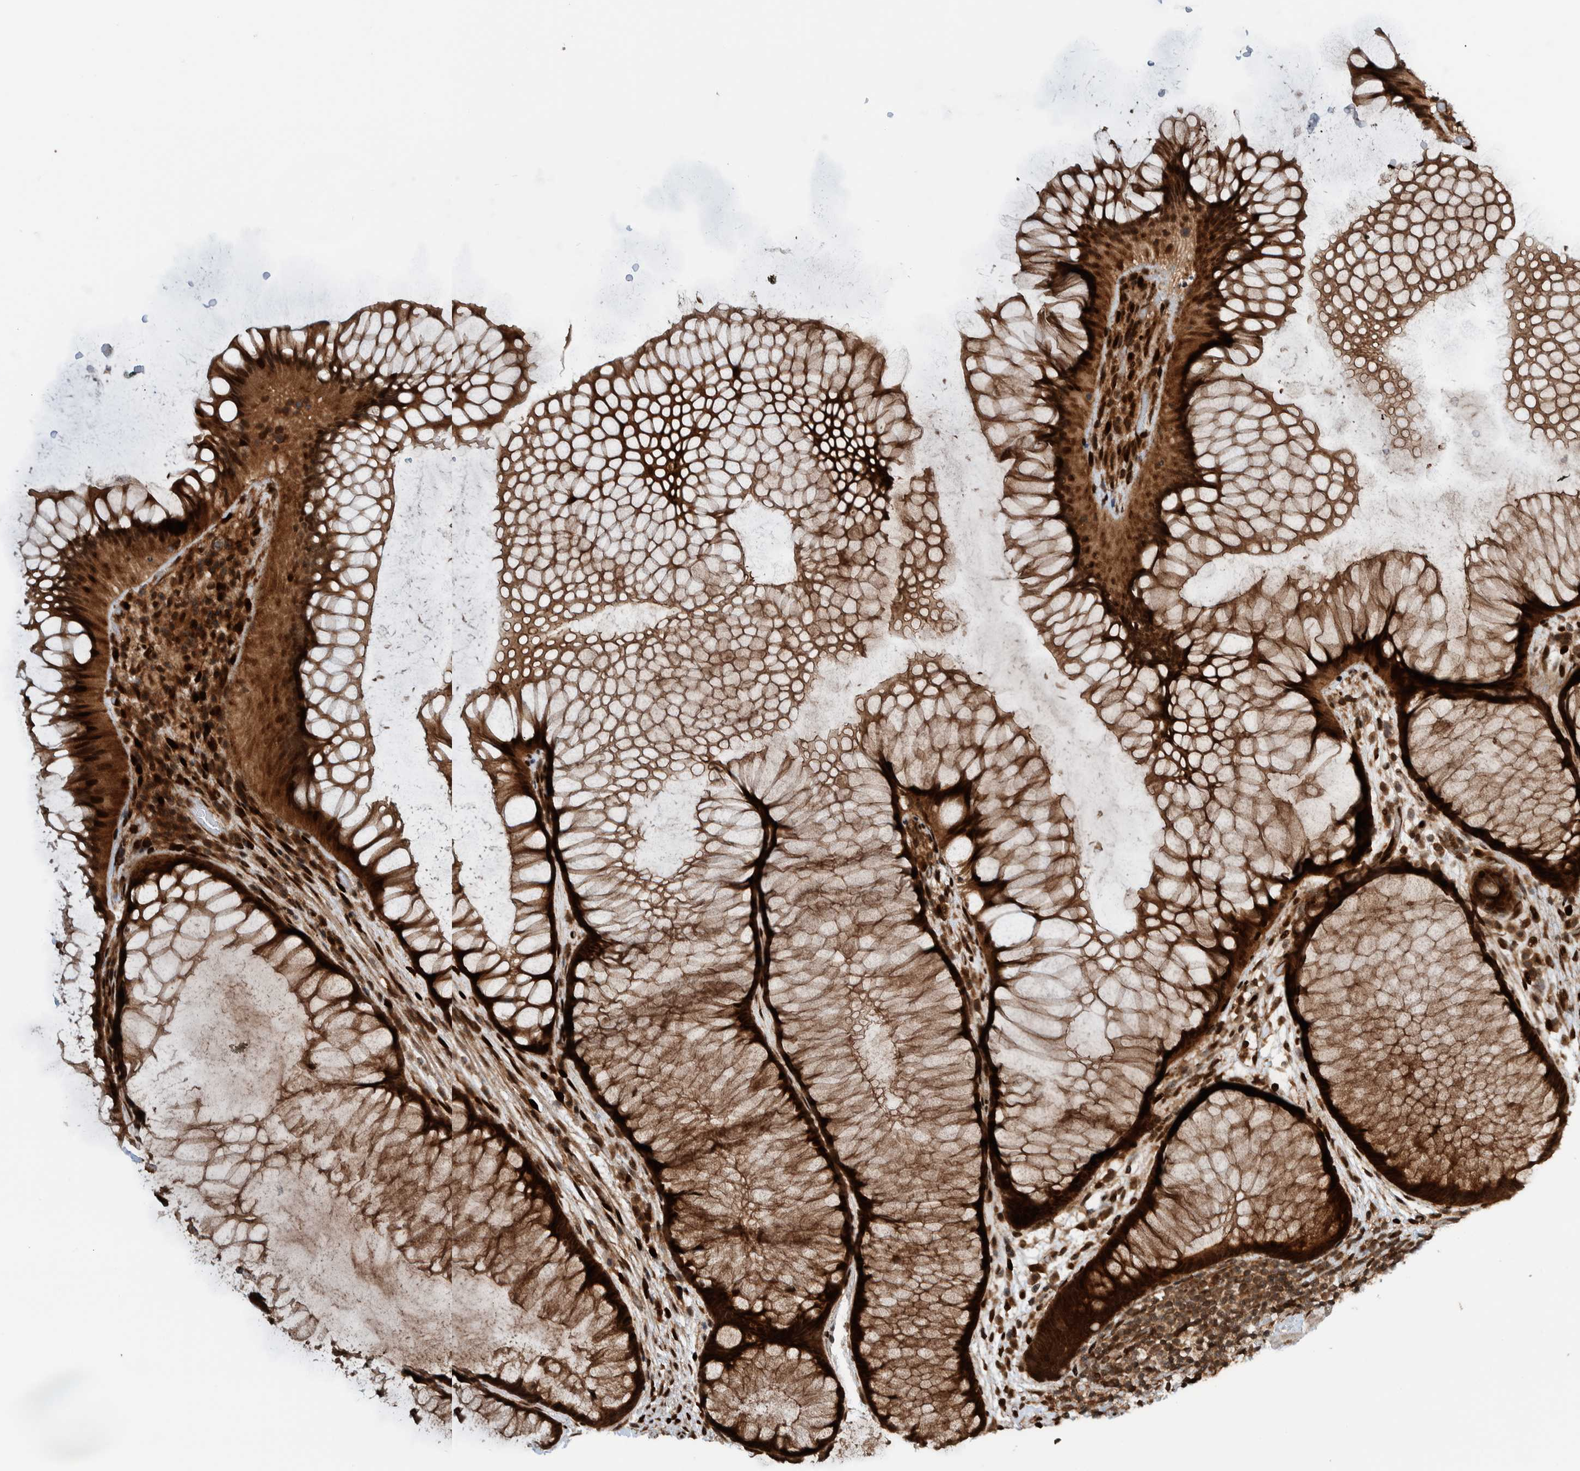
{"staining": {"intensity": "strong", "quantity": ">75%", "location": "cytoplasmic/membranous,nuclear"}, "tissue": "rectum", "cell_type": "Glandular cells", "image_type": "normal", "snomed": [{"axis": "morphology", "description": "Normal tissue, NOS"}, {"axis": "topography", "description": "Rectum"}], "caption": "Rectum stained with IHC reveals strong cytoplasmic/membranous,nuclear positivity in about >75% of glandular cells.", "gene": "ZNF366", "patient": {"sex": "male", "age": 51}}